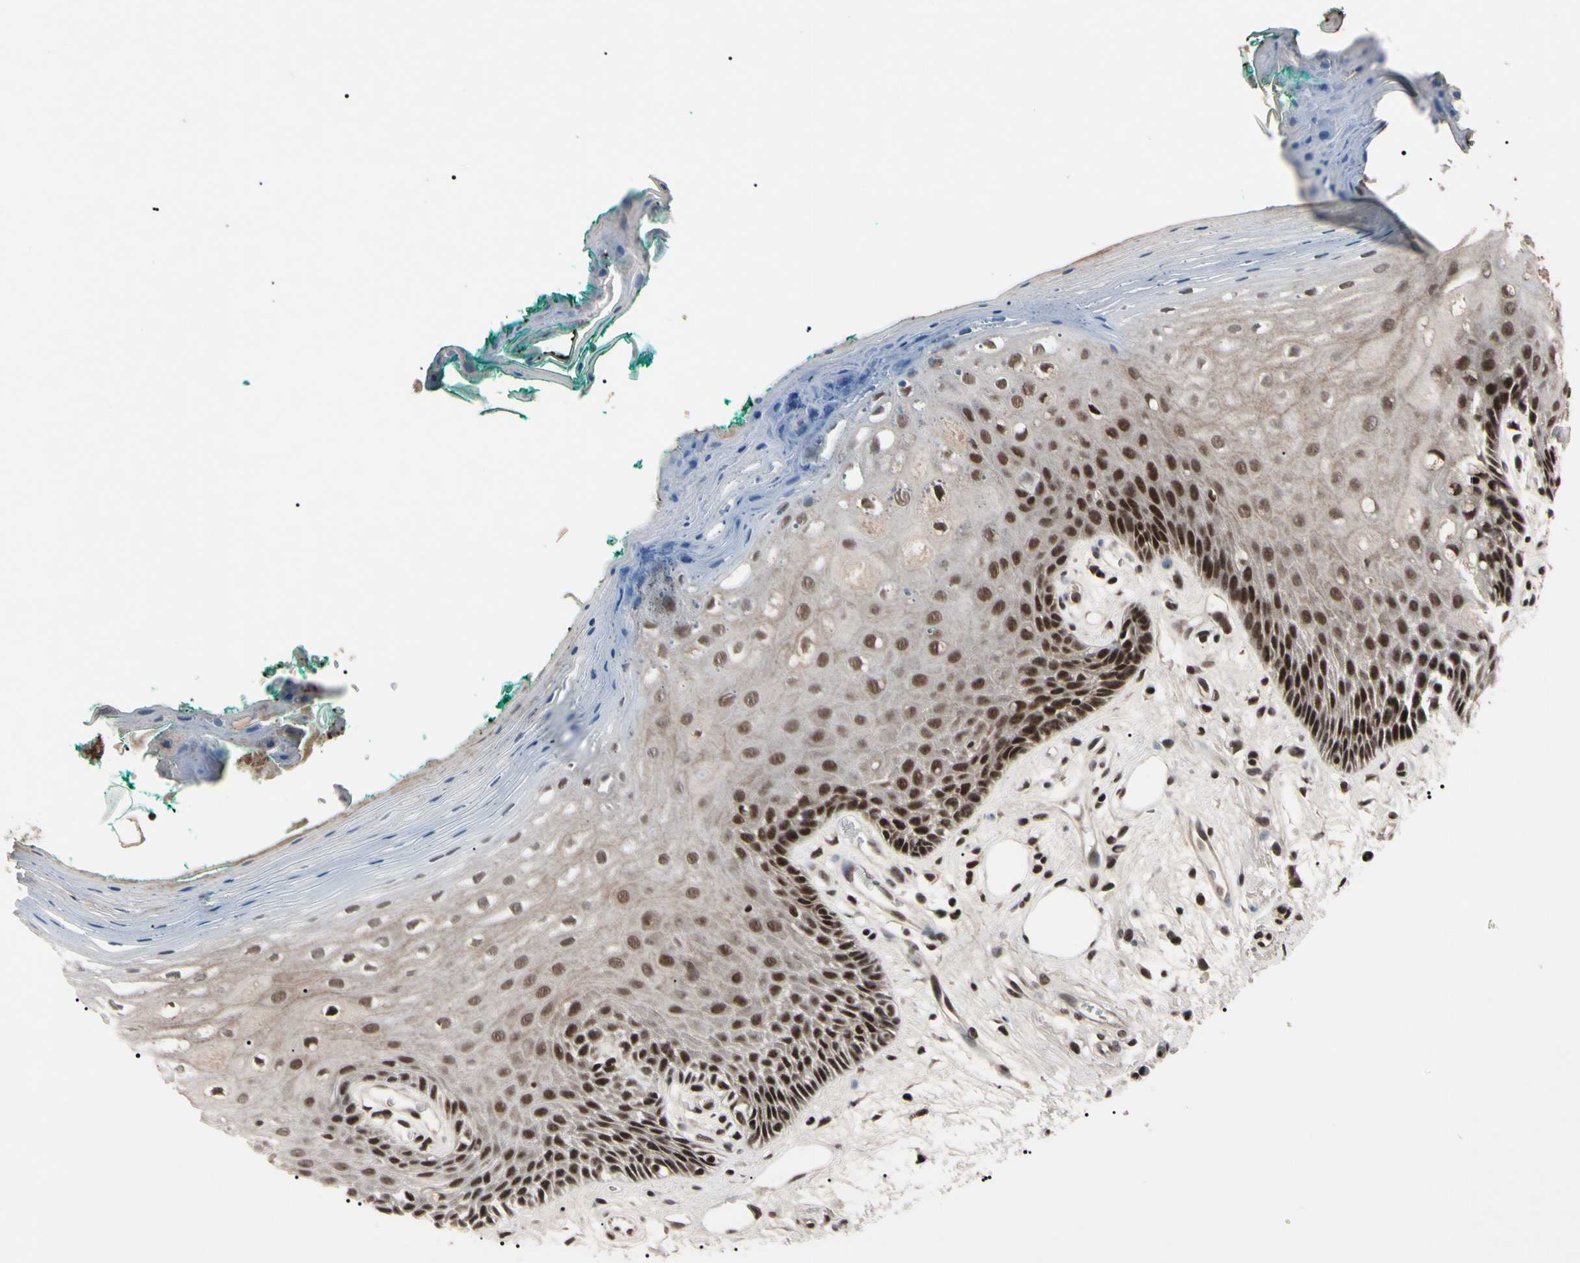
{"staining": {"intensity": "moderate", "quantity": "25%-75%", "location": "cytoplasmic/membranous,nuclear"}, "tissue": "oral mucosa", "cell_type": "Squamous epithelial cells", "image_type": "normal", "snomed": [{"axis": "morphology", "description": "Normal tissue, NOS"}, {"axis": "topography", "description": "Skeletal muscle"}, {"axis": "topography", "description": "Oral tissue"}, {"axis": "topography", "description": "Peripheral nerve tissue"}], "caption": "High-magnification brightfield microscopy of benign oral mucosa stained with DAB (3,3'-diaminobenzidine) (brown) and counterstained with hematoxylin (blue). squamous epithelial cells exhibit moderate cytoplasmic/membranous,nuclear expression is appreciated in approximately25%-75% of cells.", "gene": "YY1", "patient": {"sex": "female", "age": 84}}